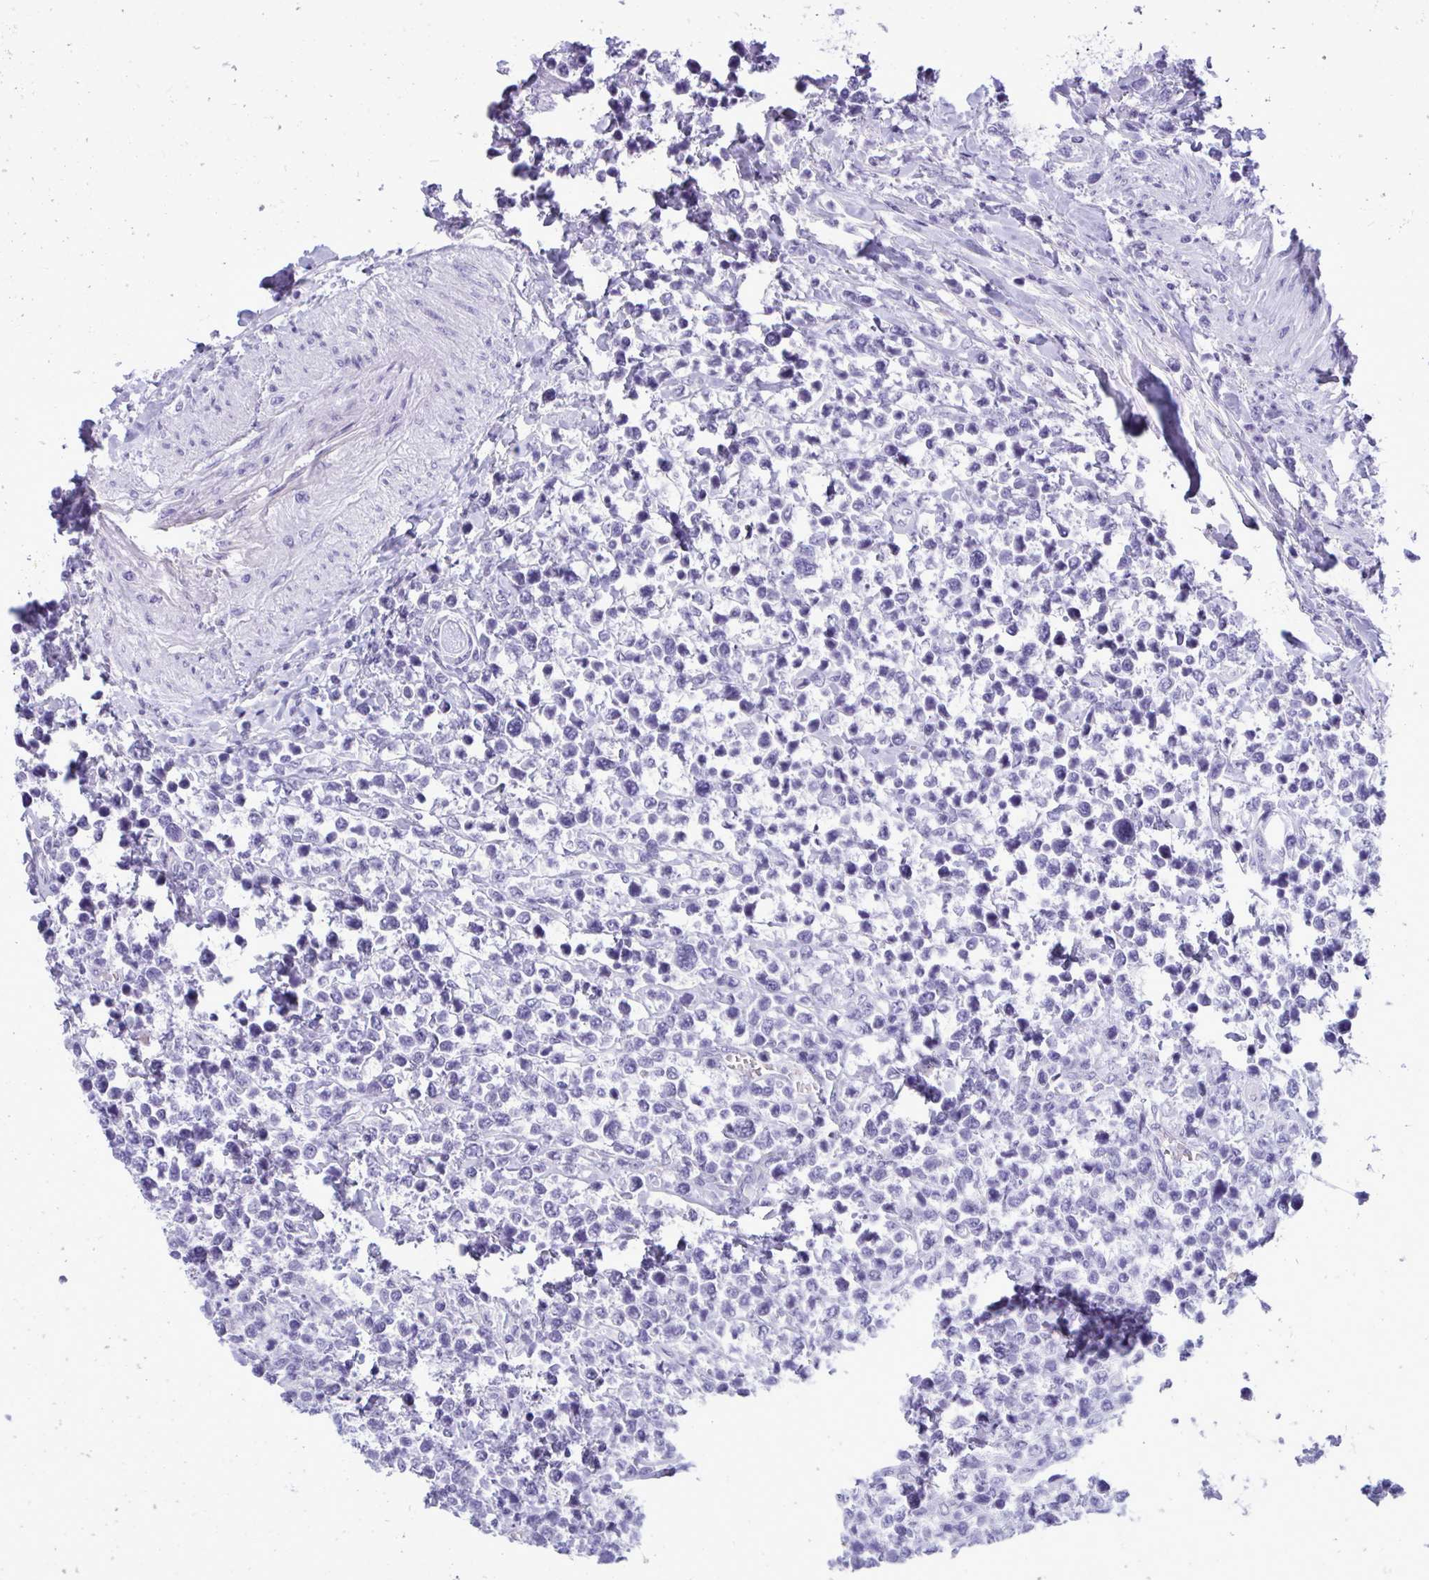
{"staining": {"intensity": "negative", "quantity": "none", "location": "none"}, "tissue": "lymphoma", "cell_type": "Tumor cells", "image_type": "cancer", "snomed": [{"axis": "morphology", "description": "Malignant lymphoma, non-Hodgkin's type, High grade"}, {"axis": "topography", "description": "Soft tissue"}], "caption": "This is a histopathology image of immunohistochemistry (IHC) staining of high-grade malignant lymphoma, non-Hodgkin's type, which shows no expression in tumor cells.", "gene": "PRM2", "patient": {"sex": "female", "age": 56}}